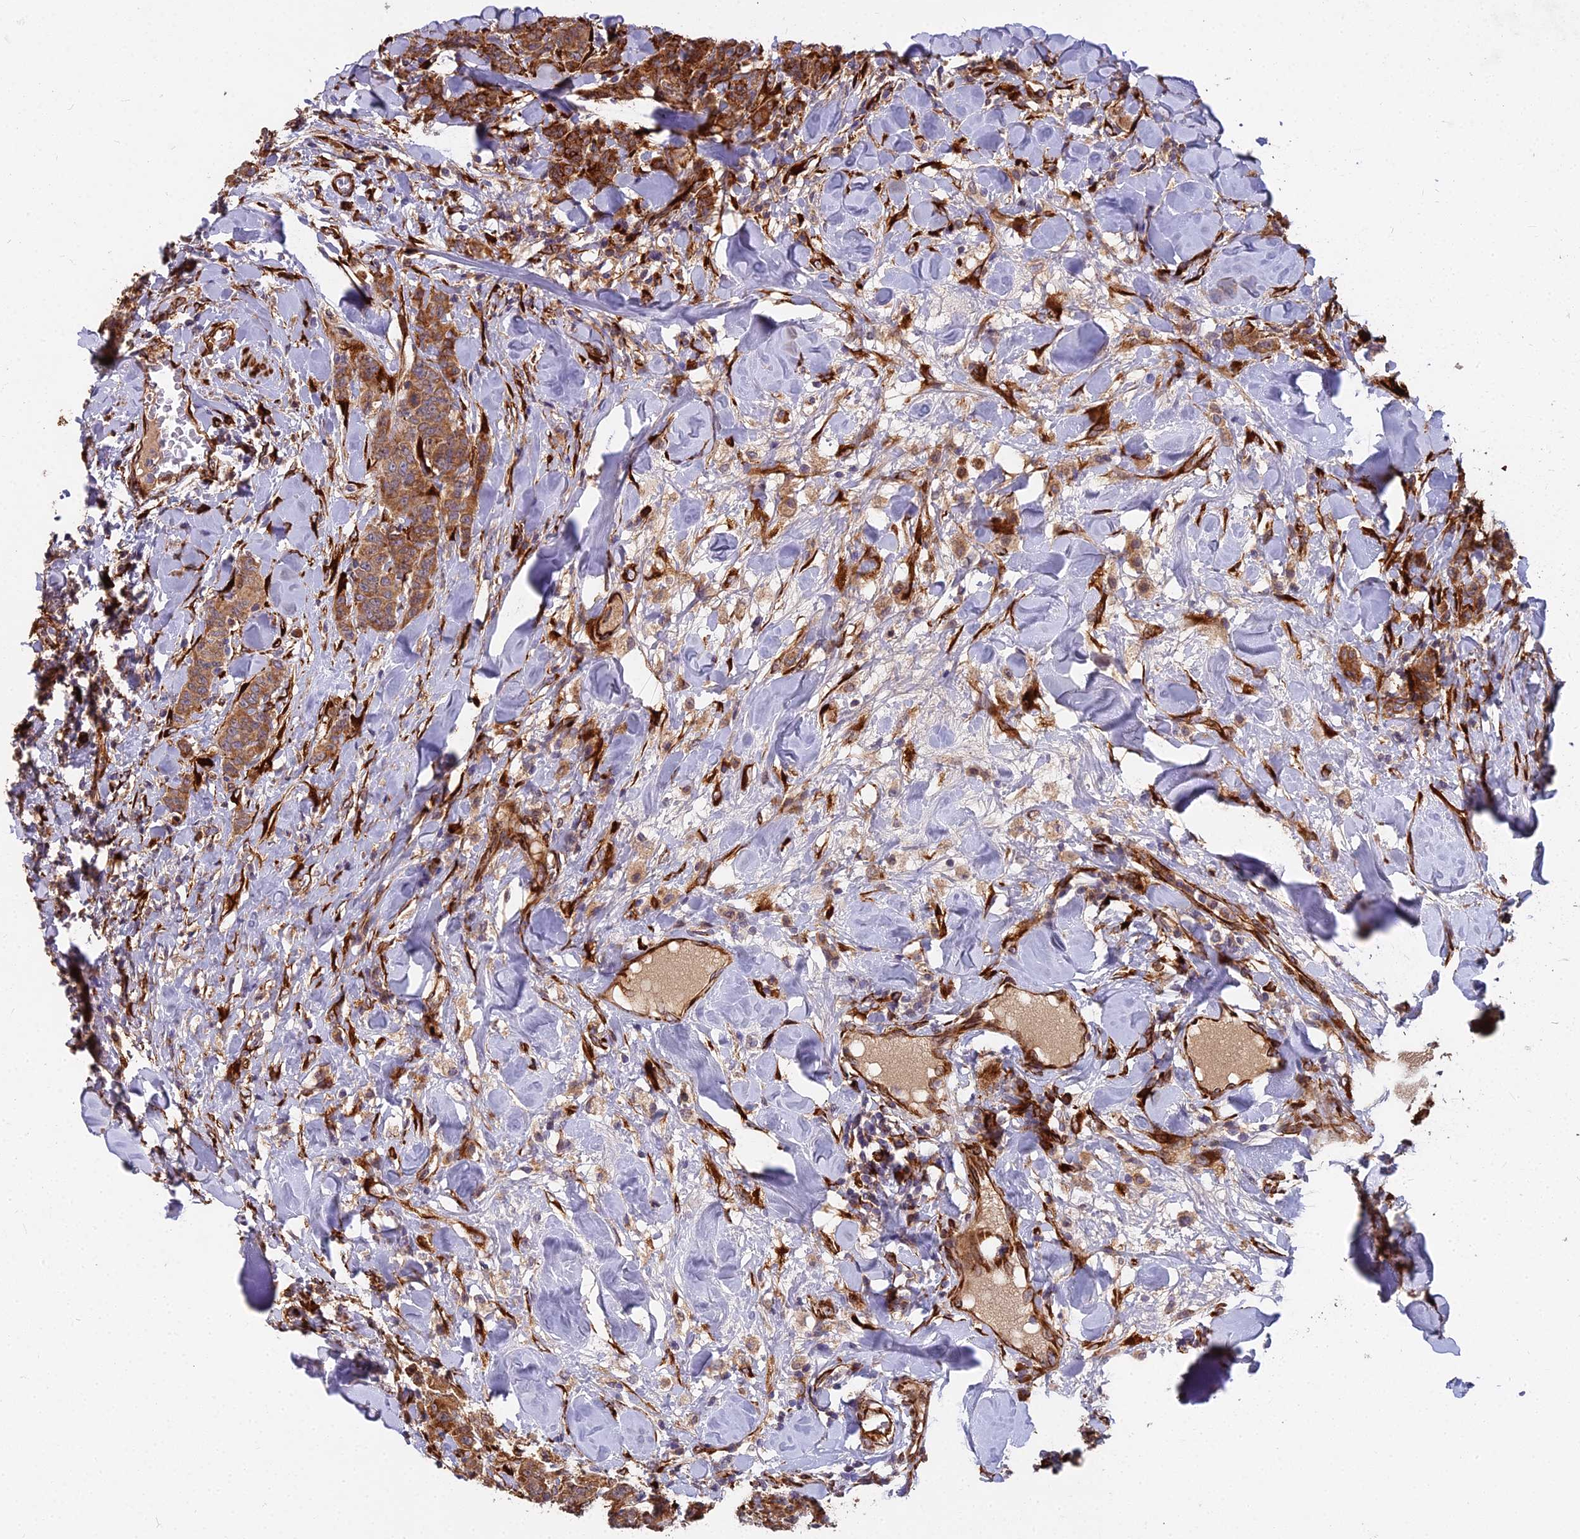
{"staining": {"intensity": "moderate", "quantity": ">75%", "location": "cytoplasmic/membranous"}, "tissue": "breast cancer", "cell_type": "Tumor cells", "image_type": "cancer", "snomed": [{"axis": "morphology", "description": "Duct carcinoma"}, {"axis": "topography", "description": "Breast"}], "caption": "Tumor cells exhibit medium levels of moderate cytoplasmic/membranous staining in about >75% of cells in human breast cancer (intraductal carcinoma).", "gene": "NDUFAF7", "patient": {"sex": "female", "age": 40}}